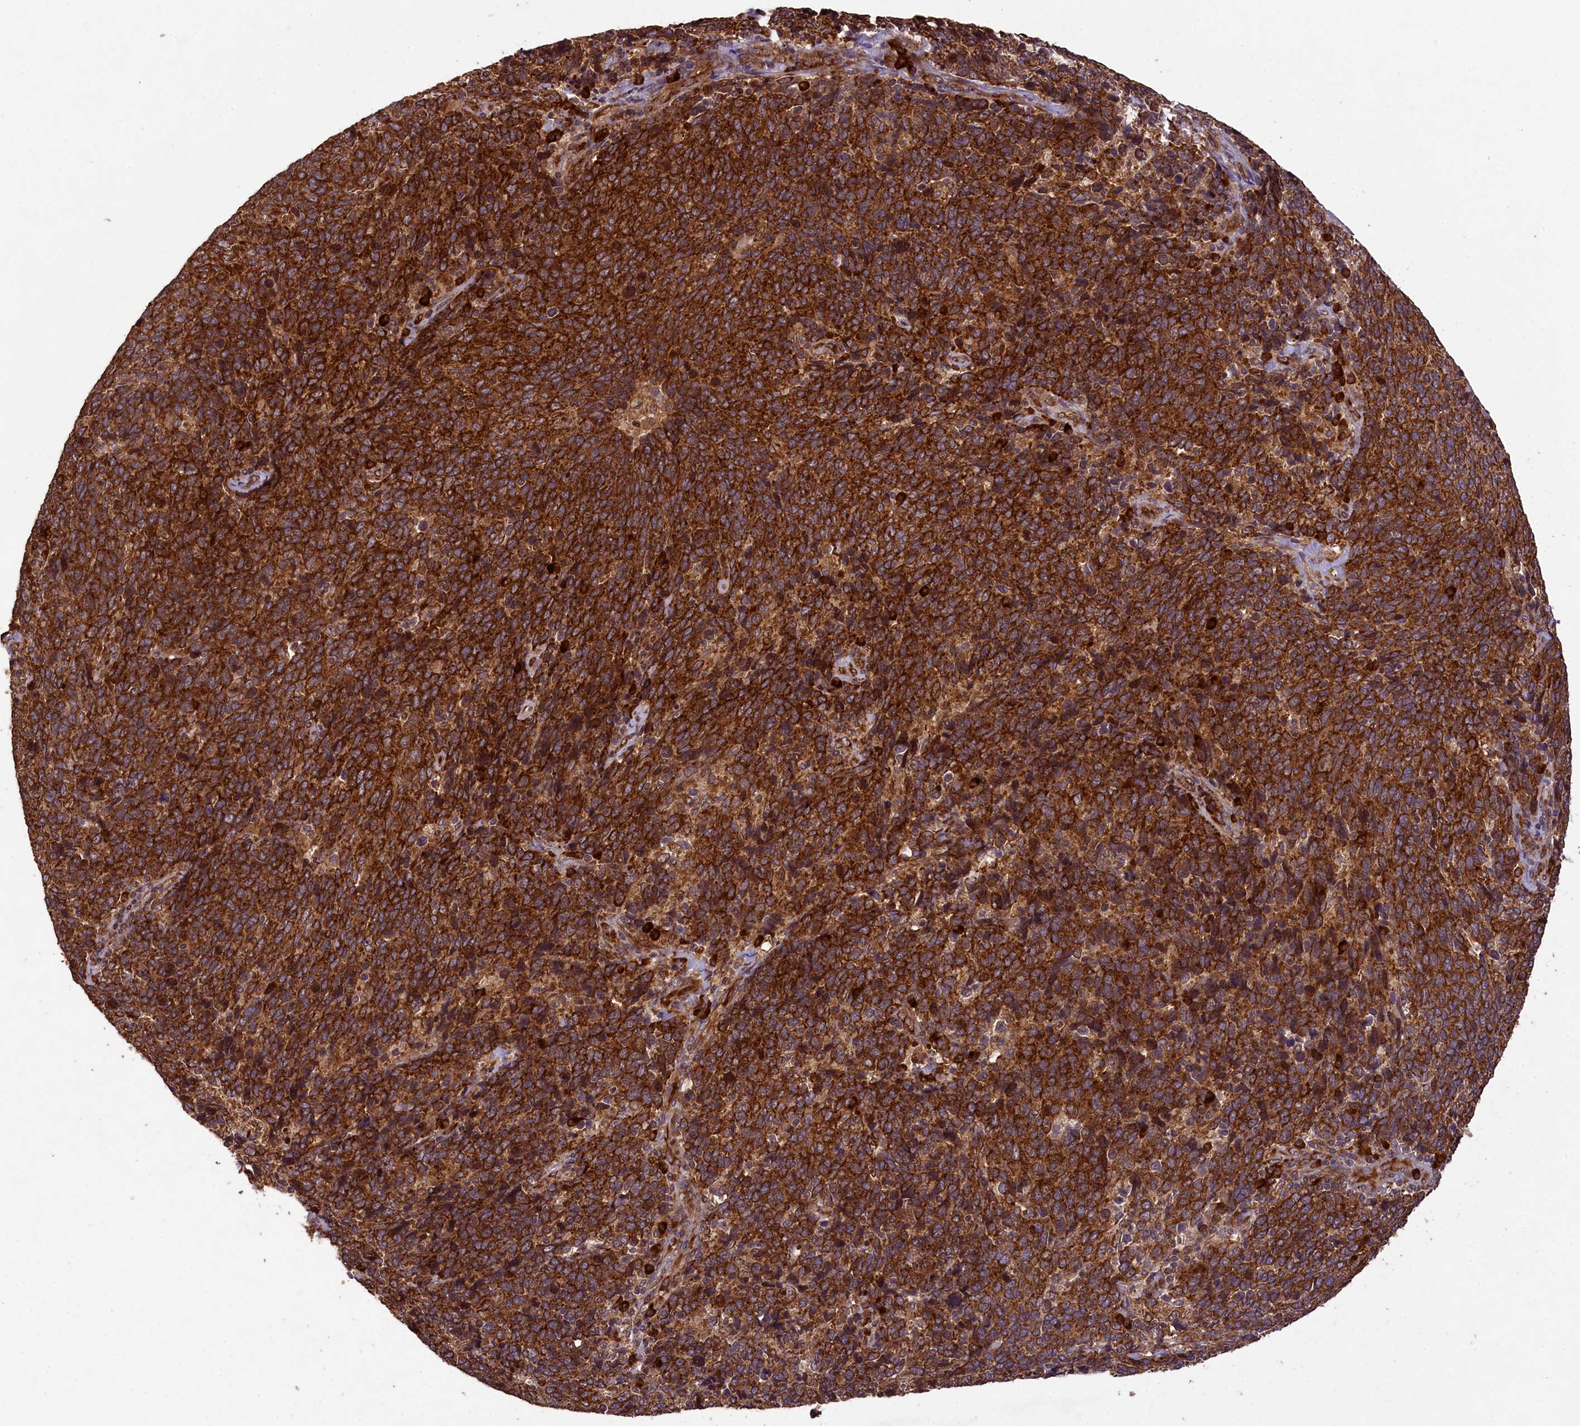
{"staining": {"intensity": "strong", "quantity": ">75%", "location": "cytoplasmic/membranous"}, "tissue": "cervical cancer", "cell_type": "Tumor cells", "image_type": "cancer", "snomed": [{"axis": "morphology", "description": "Squamous cell carcinoma, NOS"}, {"axis": "topography", "description": "Cervix"}], "caption": "A high amount of strong cytoplasmic/membranous positivity is present in approximately >75% of tumor cells in cervical squamous cell carcinoma tissue.", "gene": "LARP4", "patient": {"sex": "female", "age": 41}}